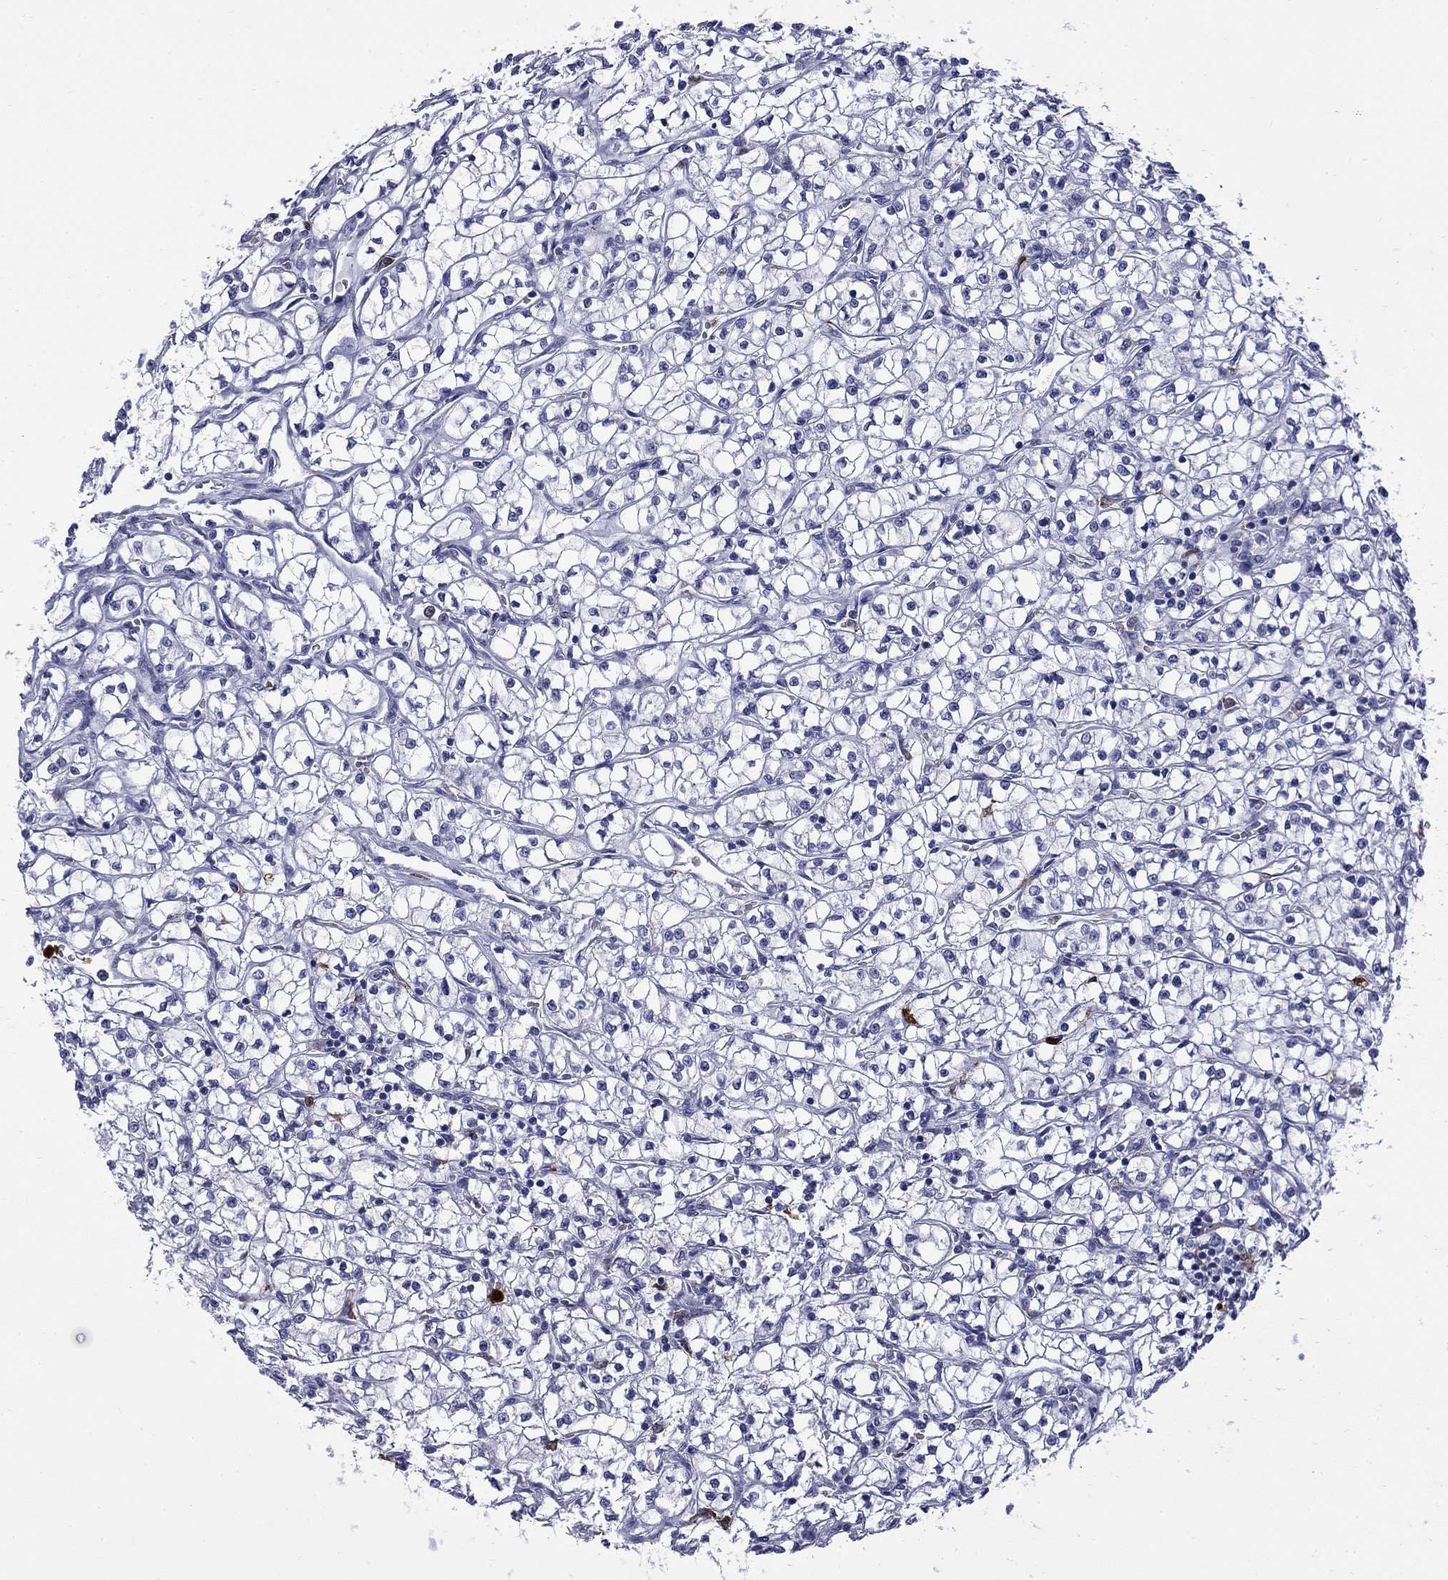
{"staining": {"intensity": "negative", "quantity": "none", "location": "none"}, "tissue": "renal cancer", "cell_type": "Tumor cells", "image_type": "cancer", "snomed": [{"axis": "morphology", "description": "Adenocarcinoma, NOS"}, {"axis": "topography", "description": "Kidney"}], "caption": "DAB immunohistochemical staining of renal cancer (adenocarcinoma) displays no significant expression in tumor cells.", "gene": "TRIM29", "patient": {"sex": "female", "age": 64}}